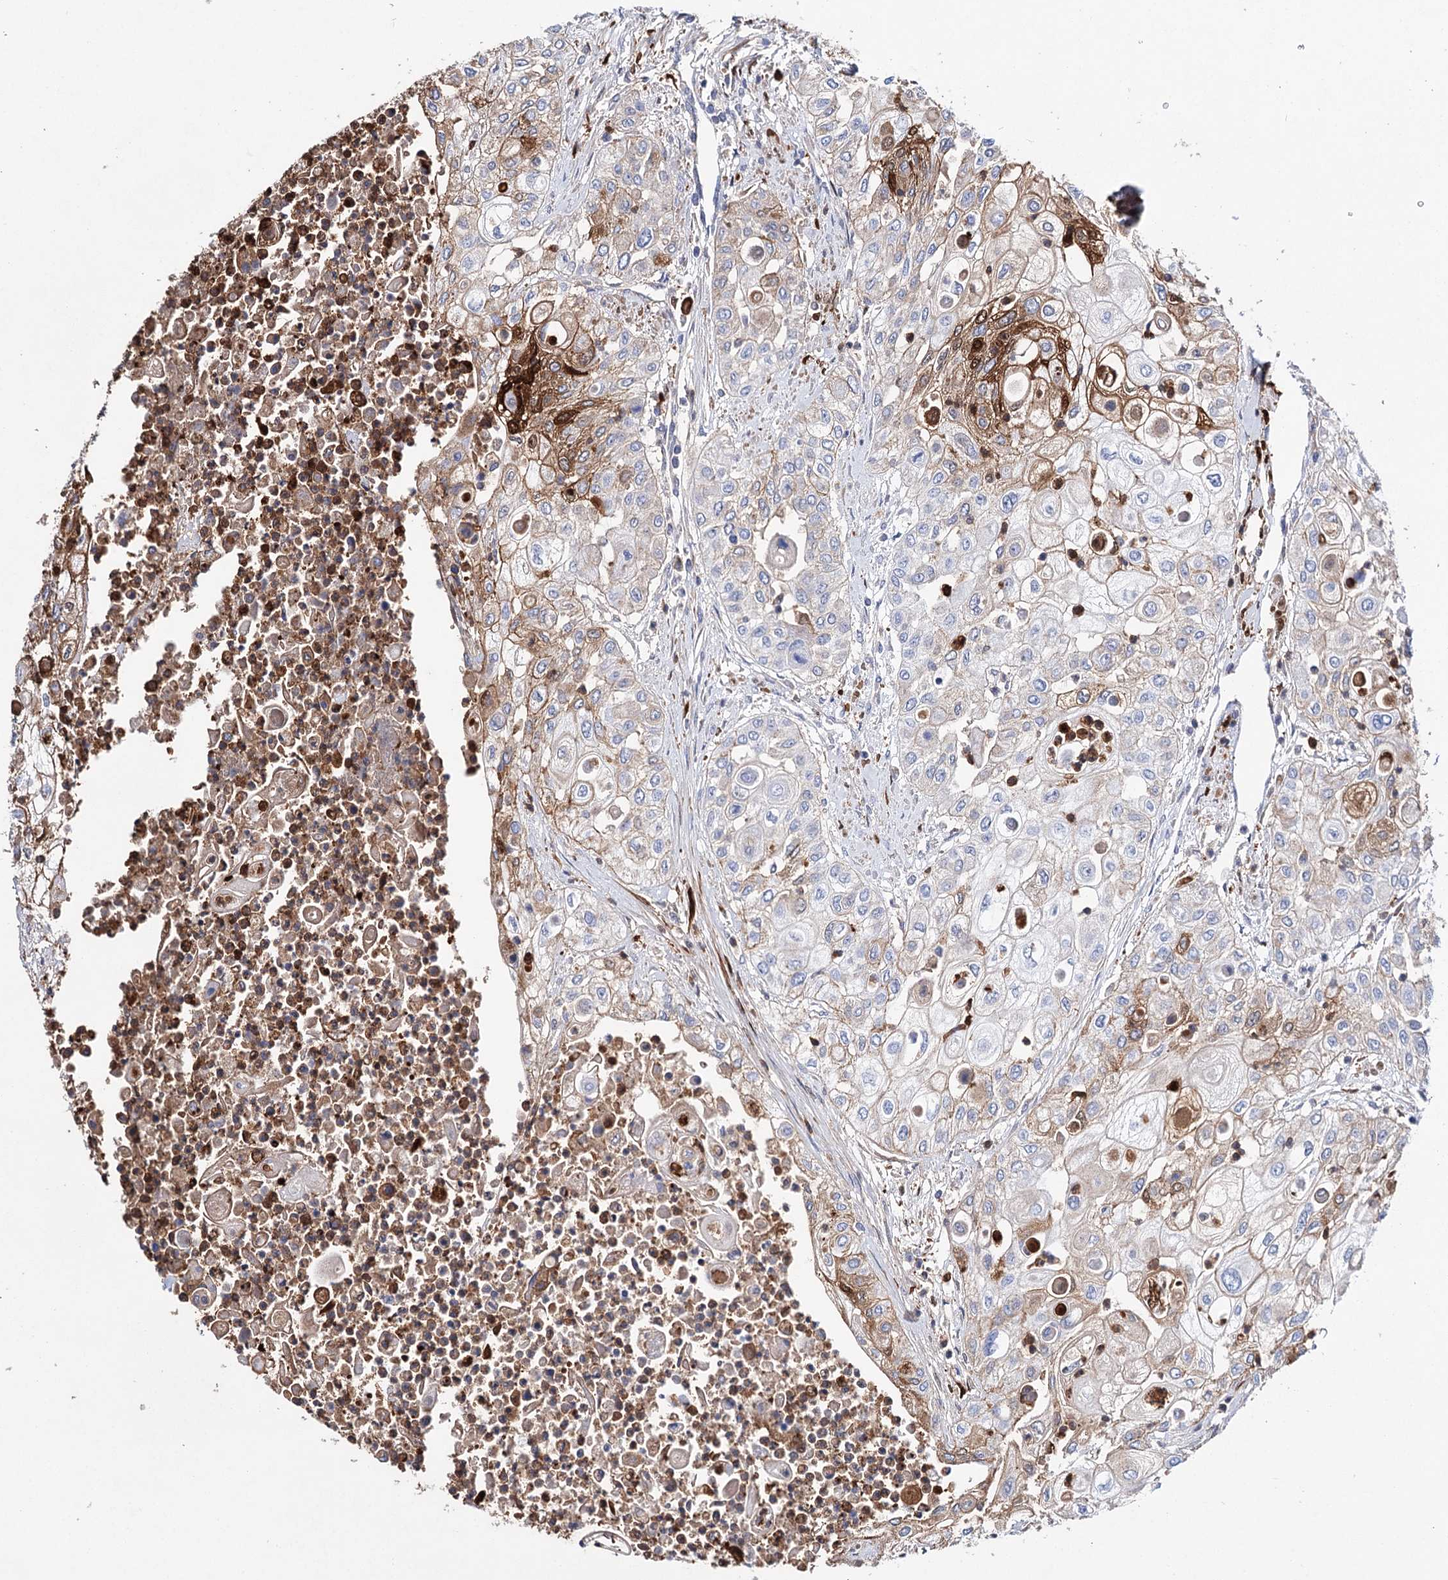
{"staining": {"intensity": "moderate", "quantity": "25%-75%", "location": "cytoplasmic/membranous"}, "tissue": "urothelial cancer", "cell_type": "Tumor cells", "image_type": "cancer", "snomed": [{"axis": "morphology", "description": "Urothelial carcinoma, High grade"}, {"axis": "topography", "description": "Urinary bladder"}], "caption": "This image exhibits IHC staining of urothelial carcinoma (high-grade), with medium moderate cytoplasmic/membranous expression in approximately 25%-75% of tumor cells.", "gene": "CFAP46", "patient": {"sex": "female", "age": 79}}